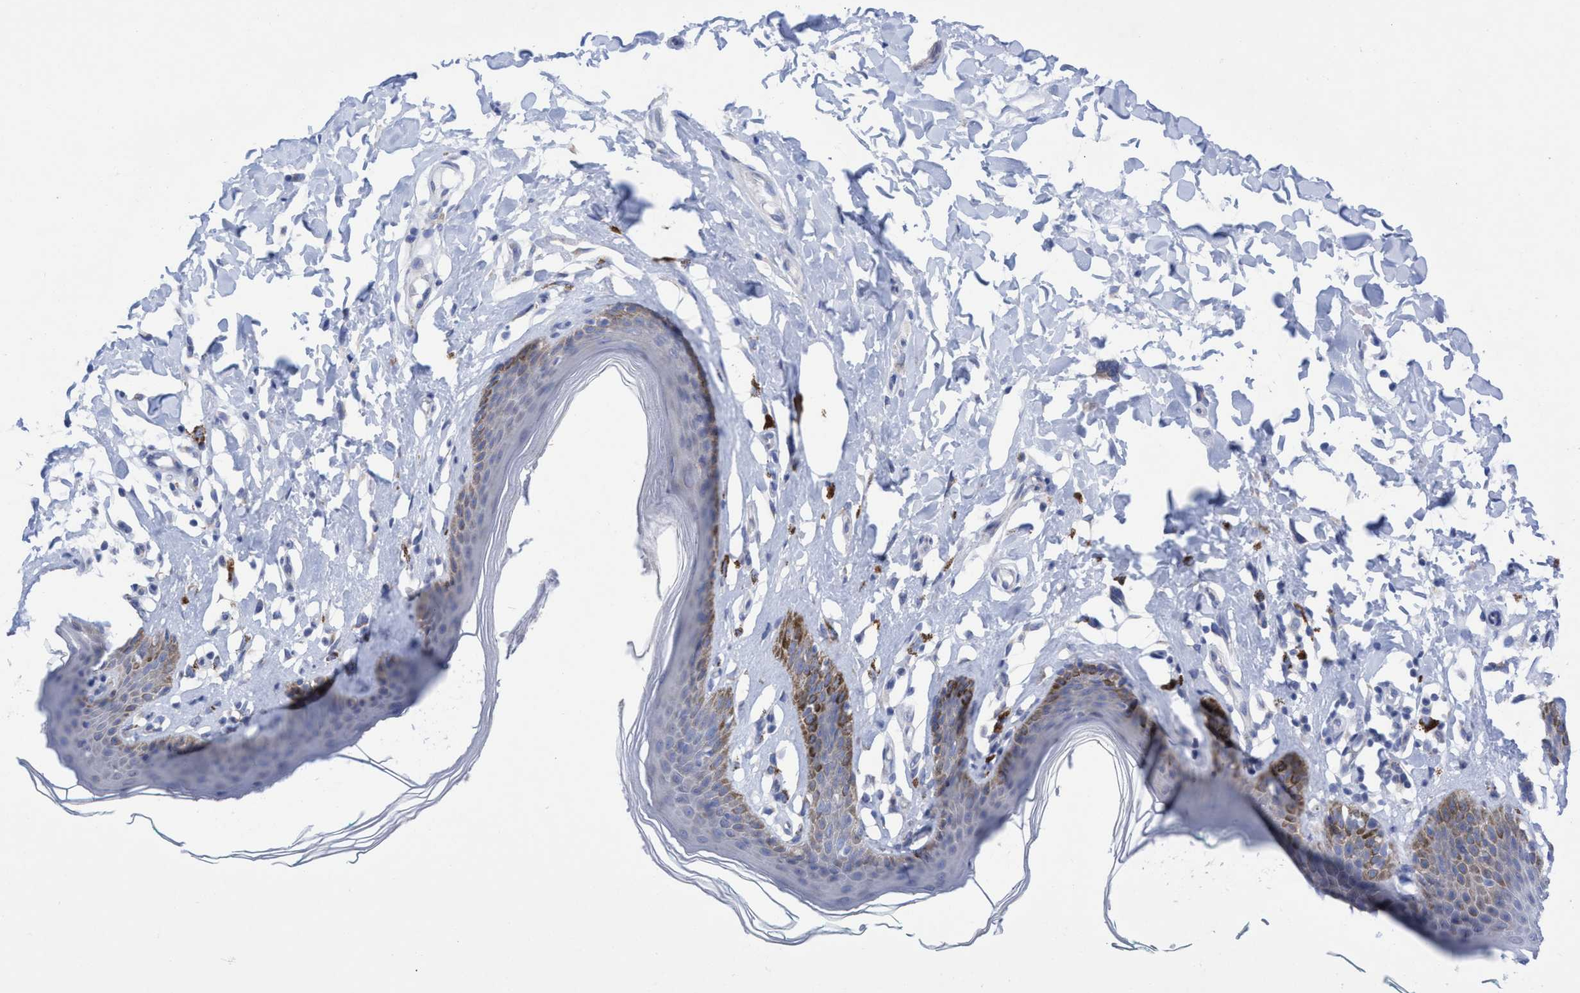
{"staining": {"intensity": "moderate", "quantity": "<25%", "location": "cytoplasmic/membranous"}, "tissue": "skin", "cell_type": "Epidermal cells", "image_type": "normal", "snomed": [{"axis": "morphology", "description": "Normal tissue, NOS"}, {"axis": "topography", "description": "Vulva"}], "caption": "Immunohistochemical staining of benign skin displays <25% levels of moderate cytoplasmic/membranous protein staining in approximately <25% of epidermal cells.", "gene": "RSAD1", "patient": {"sex": "female", "age": 66}}